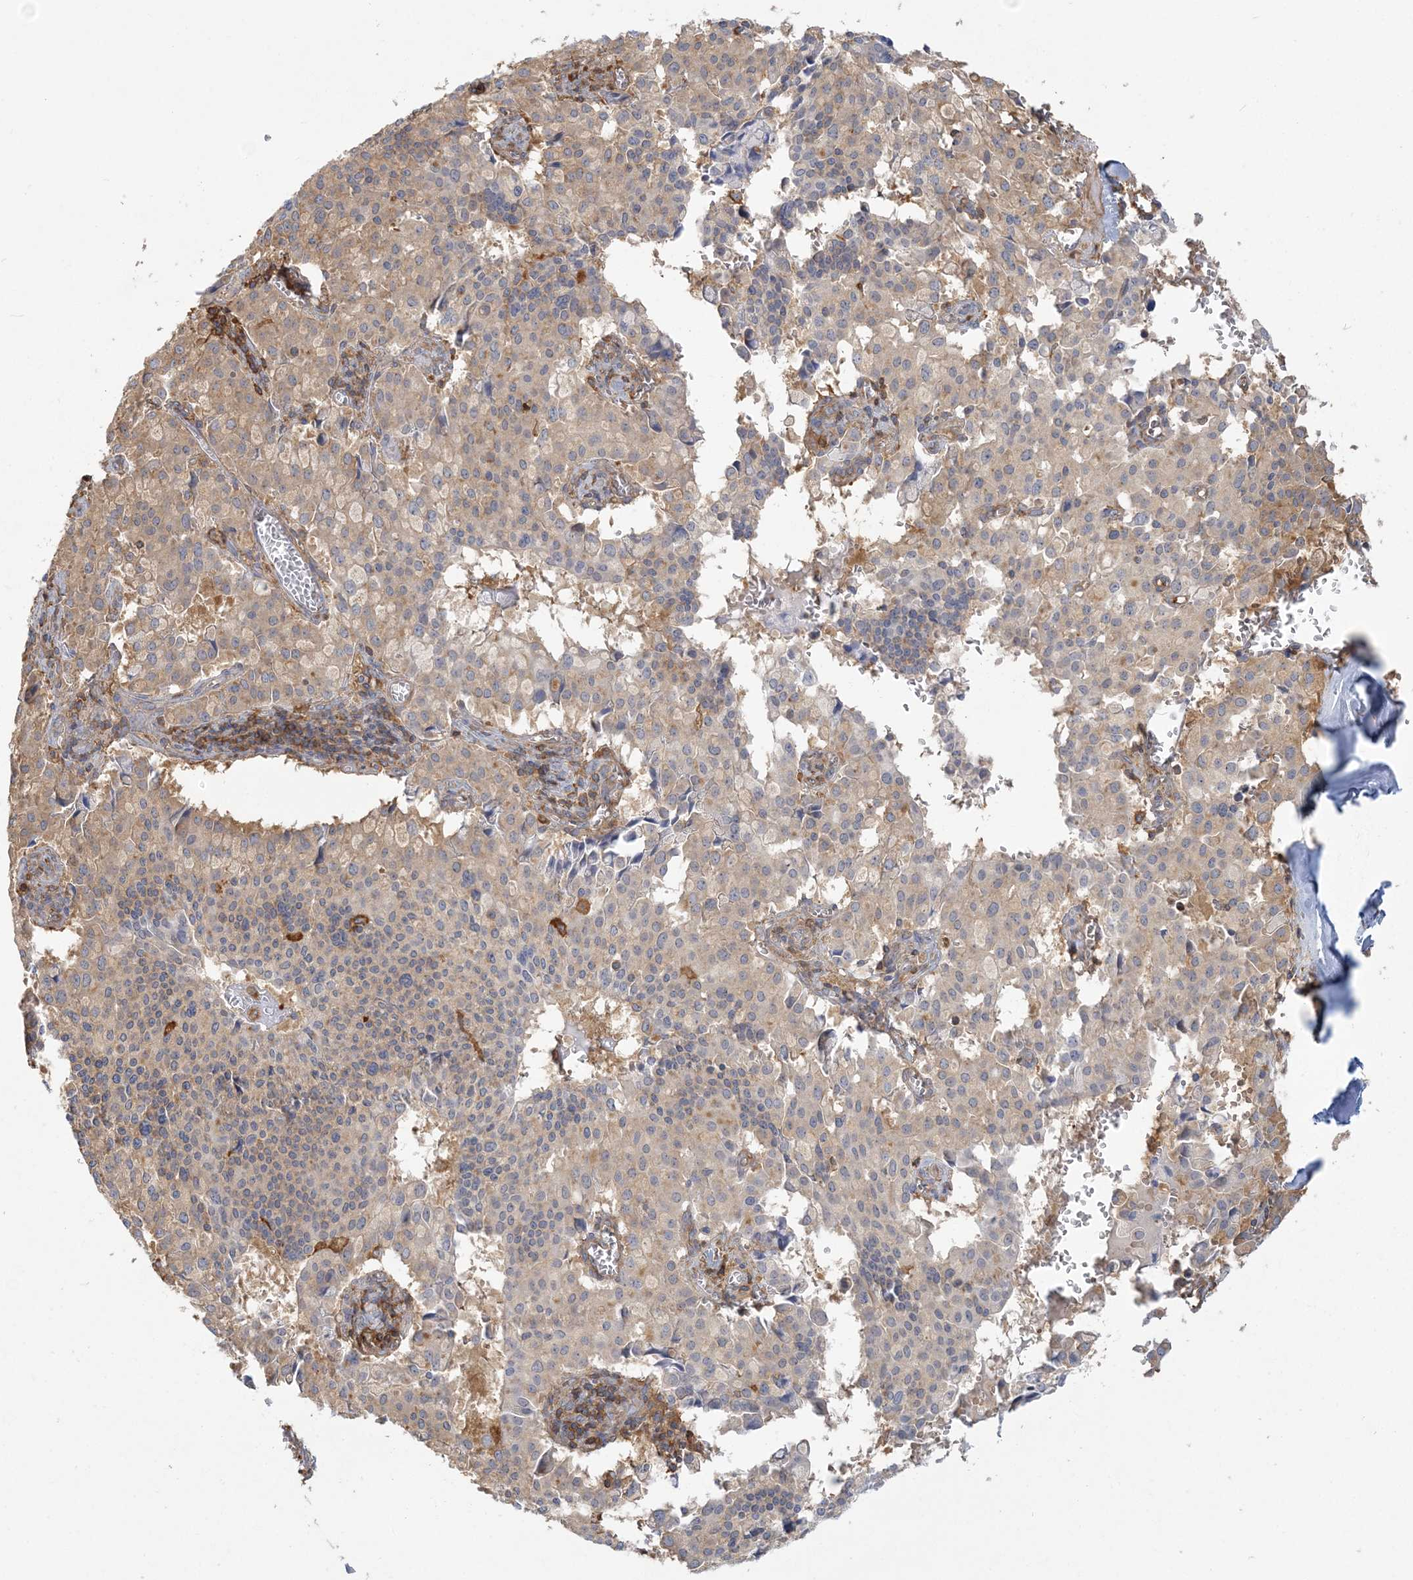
{"staining": {"intensity": "weak", "quantity": "25%-75%", "location": "cytoplasmic/membranous"}, "tissue": "pancreatic cancer", "cell_type": "Tumor cells", "image_type": "cancer", "snomed": [{"axis": "morphology", "description": "Adenocarcinoma, NOS"}, {"axis": "topography", "description": "Pancreas"}], "caption": "Immunohistochemistry (IHC) of pancreatic cancer shows low levels of weak cytoplasmic/membranous expression in about 25%-75% of tumor cells.", "gene": "ANKS1A", "patient": {"sex": "male", "age": 65}}